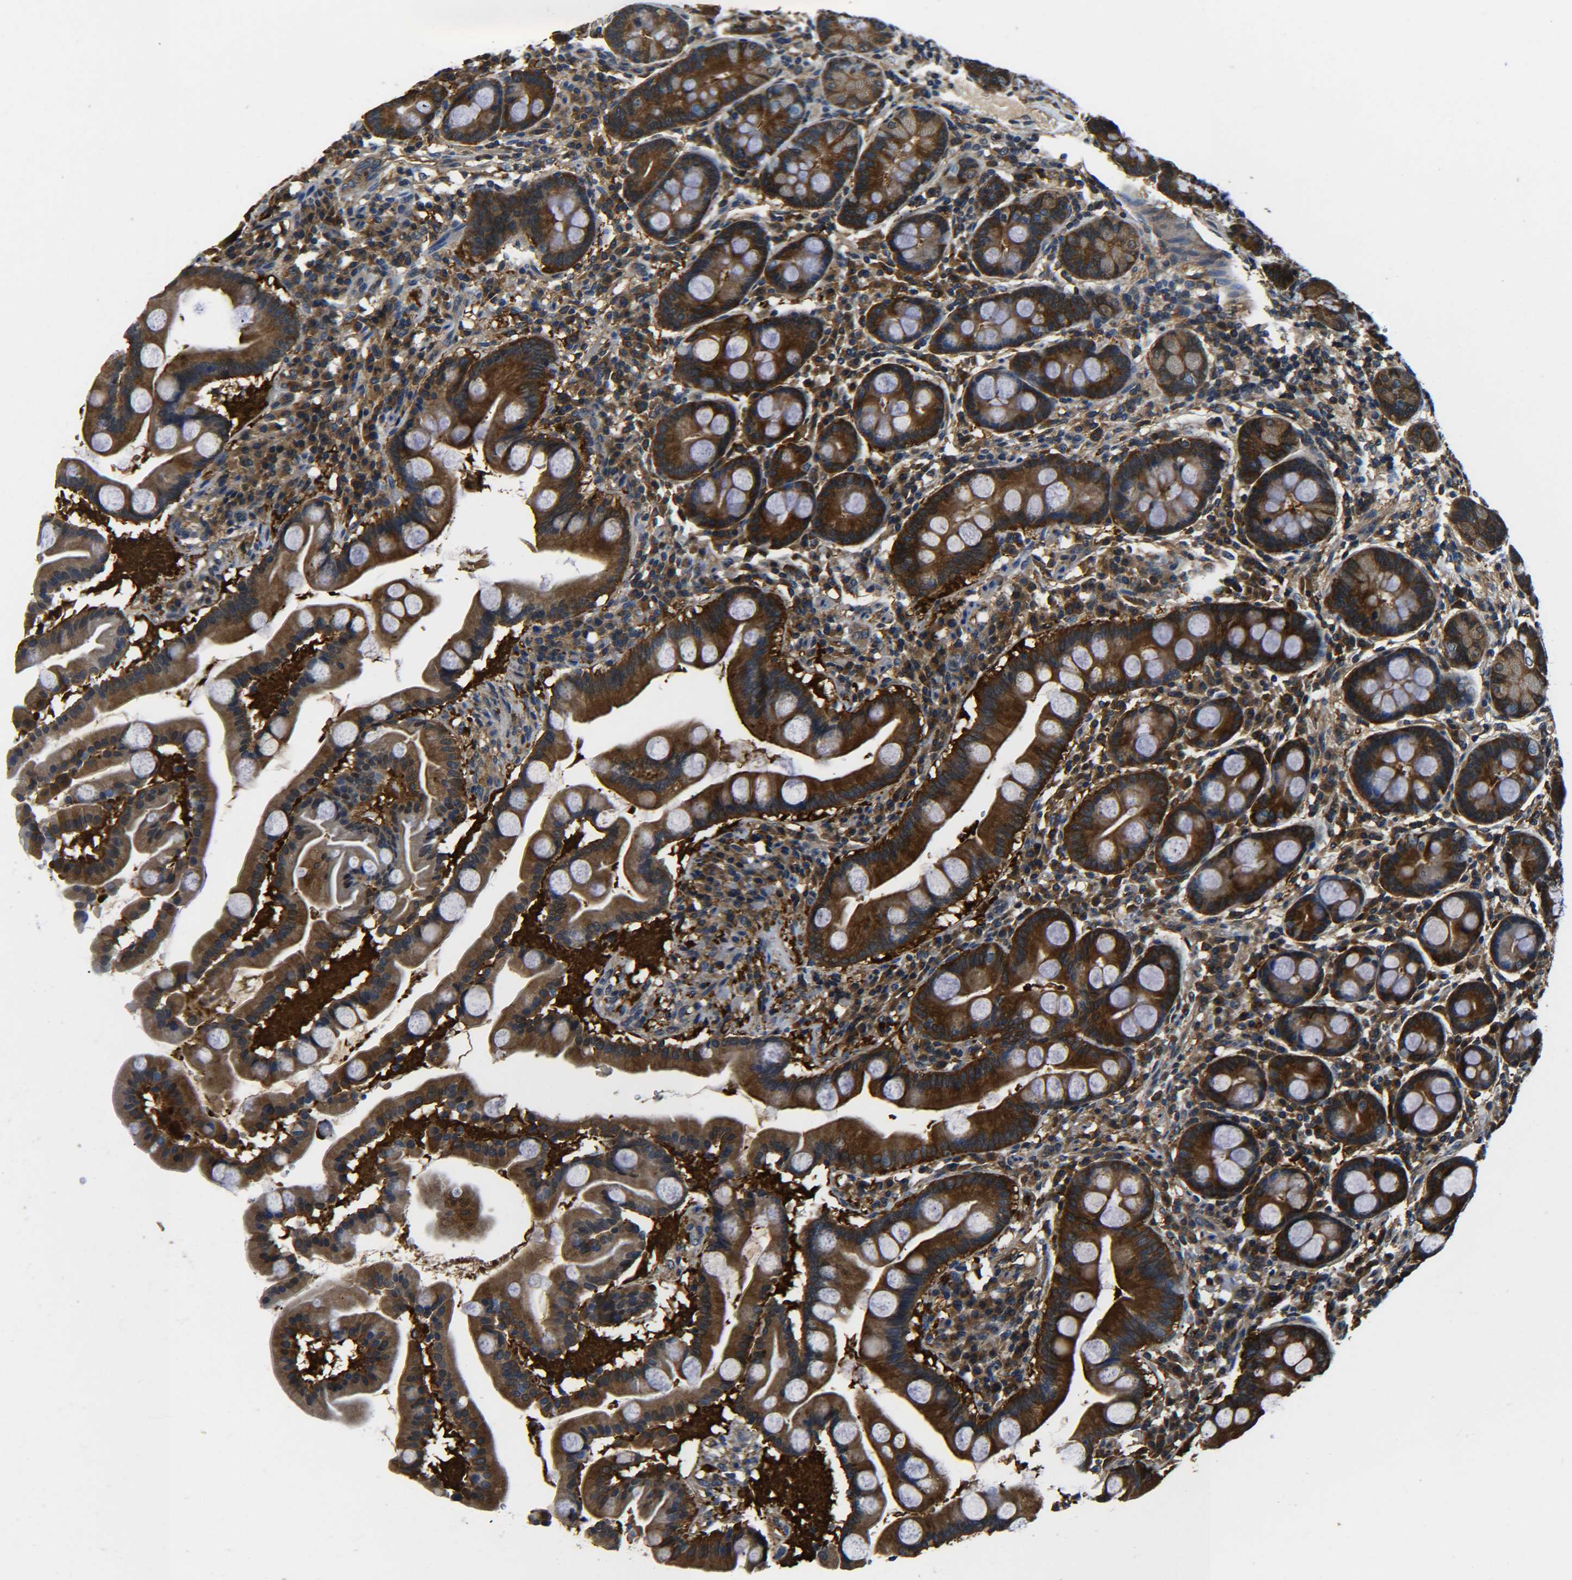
{"staining": {"intensity": "strong", "quantity": ">75%", "location": "cytoplasmic/membranous"}, "tissue": "duodenum", "cell_type": "Glandular cells", "image_type": "normal", "snomed": [{"axis": "morphology", "description": "Normal tissue, NOS"}, {"axis": "topography", "description": "Duodenum"}], "caption": "Human duodenum stained for a protein (brown) shows strong cytoplasmic/membranous positive staining in about >75% of glandular cells.", "gene": "PREB", "patient": {"sex": "male", "age": 50}}